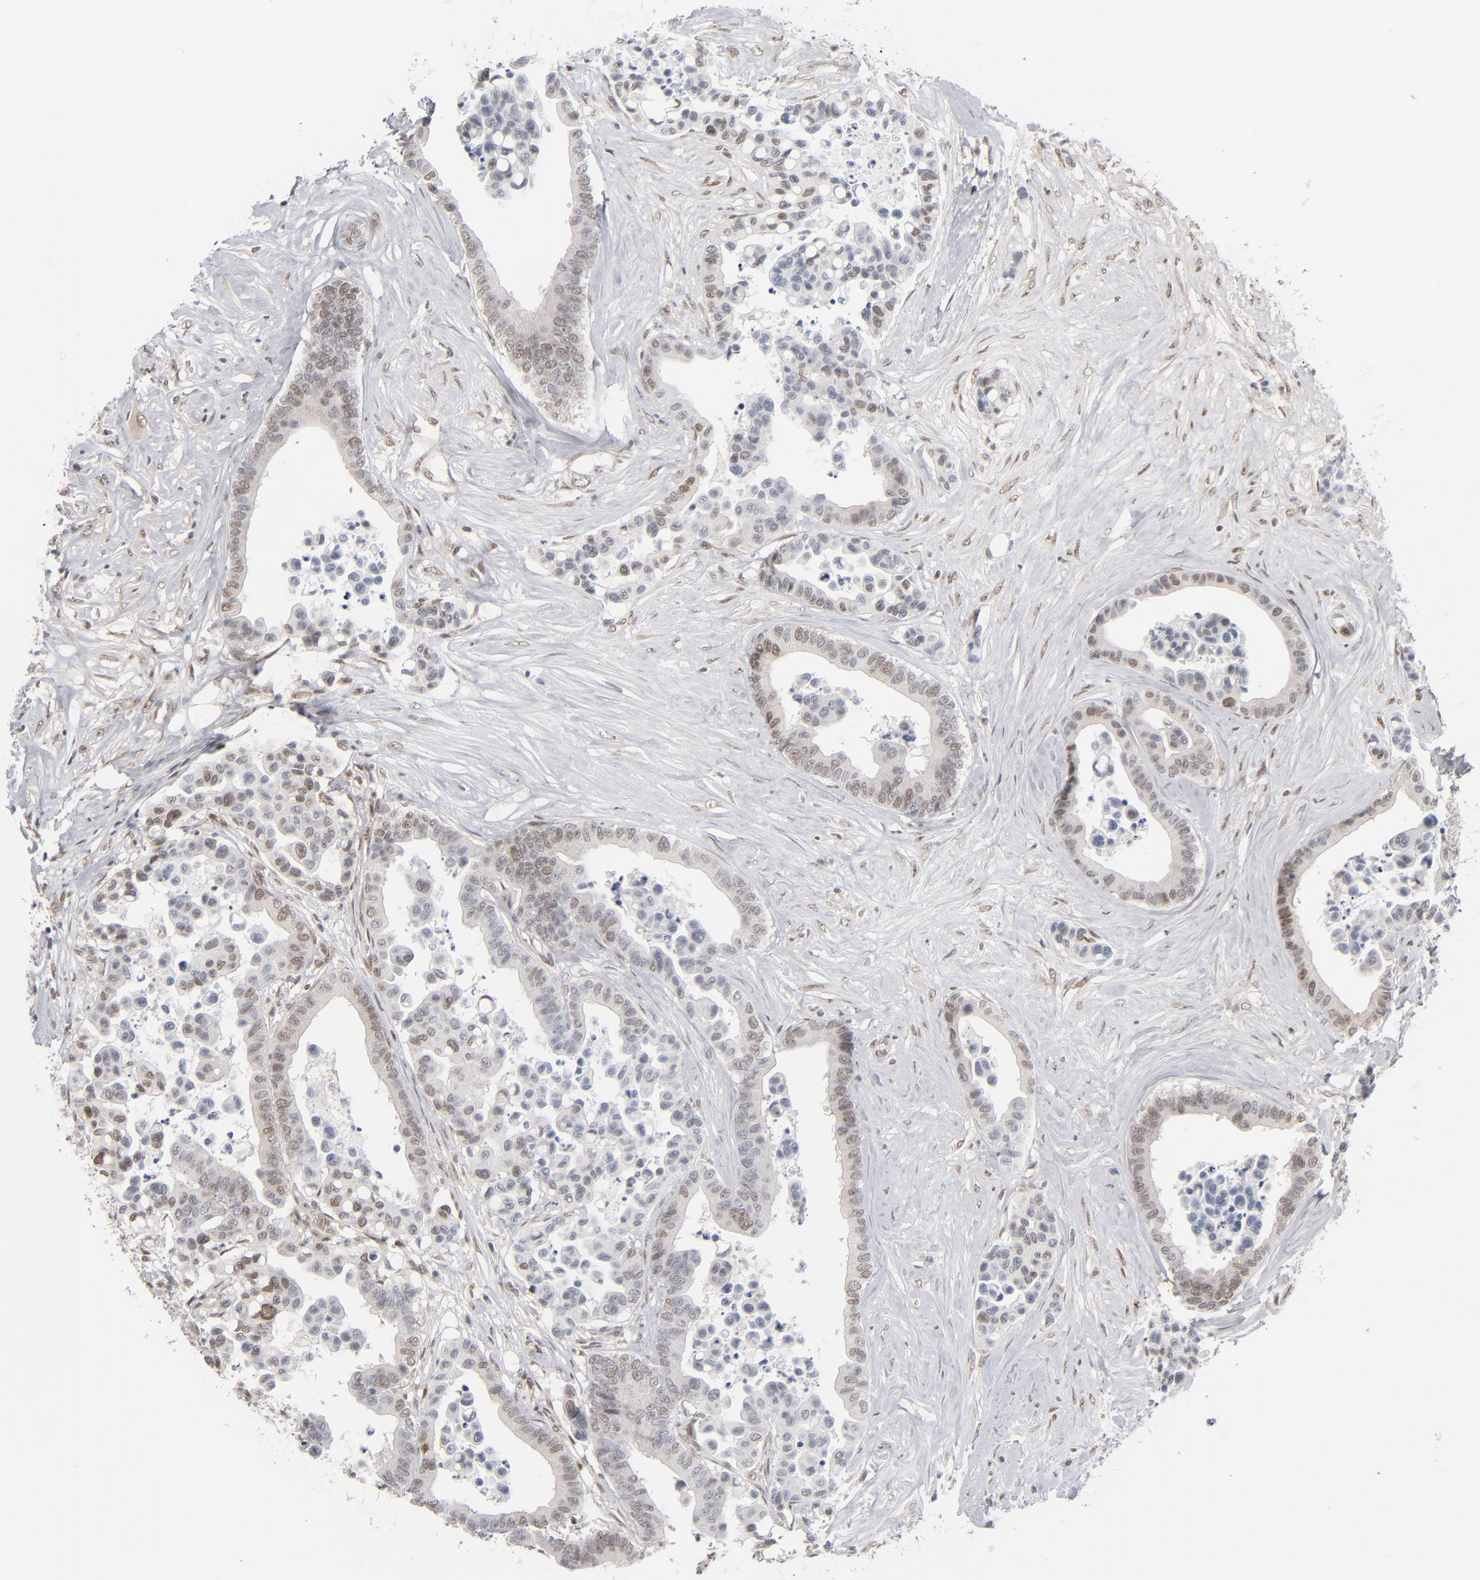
{"staining": {"intensity": "weak", "quantity": "25%-75%", "location": "nuclear"}, "tissue": "colorectal cancer", "cell_type": "Tumor cells", "image_type": "cancer", "snomed": [{"axis": "morphology", "description": "Adenocarcinoma, NOS"}, {"axis": "topography", "description": "Colon"}], "caption": "The histopathology image exhibits a brown stain indicating the presence of a protein in the nuclear of tumor cells in colorectal cancer (adenocarcinoma).", "gene": "IRF9", "patient": {"sex": "male", "age": 82}}